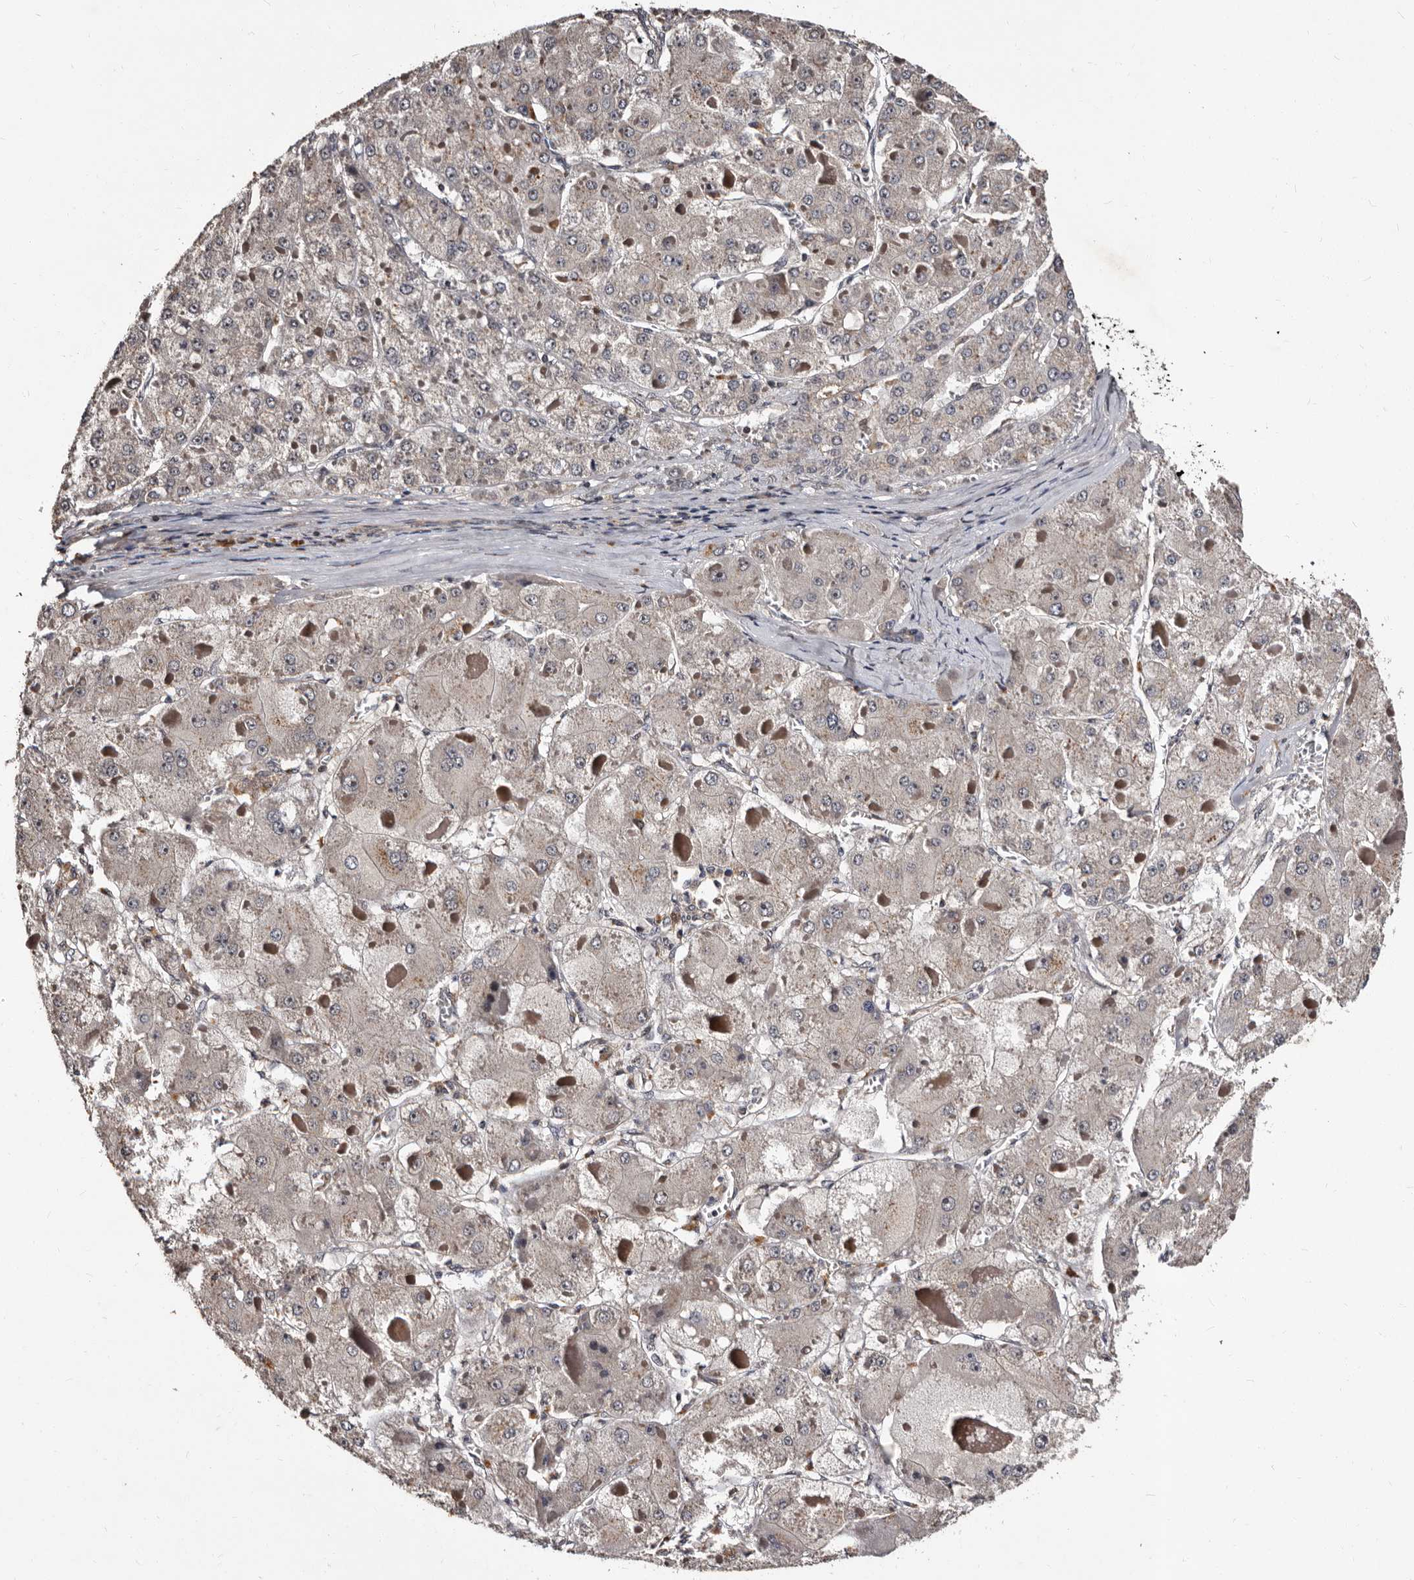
{"staining": {"intensity": "negative", "quantity": "none", "location": "none"}, "tissue": "liver cancer", "cell_type": "Tumor cells", "image_type": "cancer", "snomed": [{"axis": "morphology", "description": "Carcinoma, Hepatocellular, NOS"}, {"axis": "topography", "description": "Liver"}], "caption": "High magnification brightfield microscopy of hepatocellular carcinoma (liver) stained with DAB (brown) and counterstained with hematoxylin (blue): tumor cells show no significant expression. (Stains: DAB immunohistochemistry (IHC) with hematoxylin counter stain, Microscopy: brightfield microscopy at high magnification).", "gene": "MKRN3", "patient": {"sex": "female", "age": 73}}